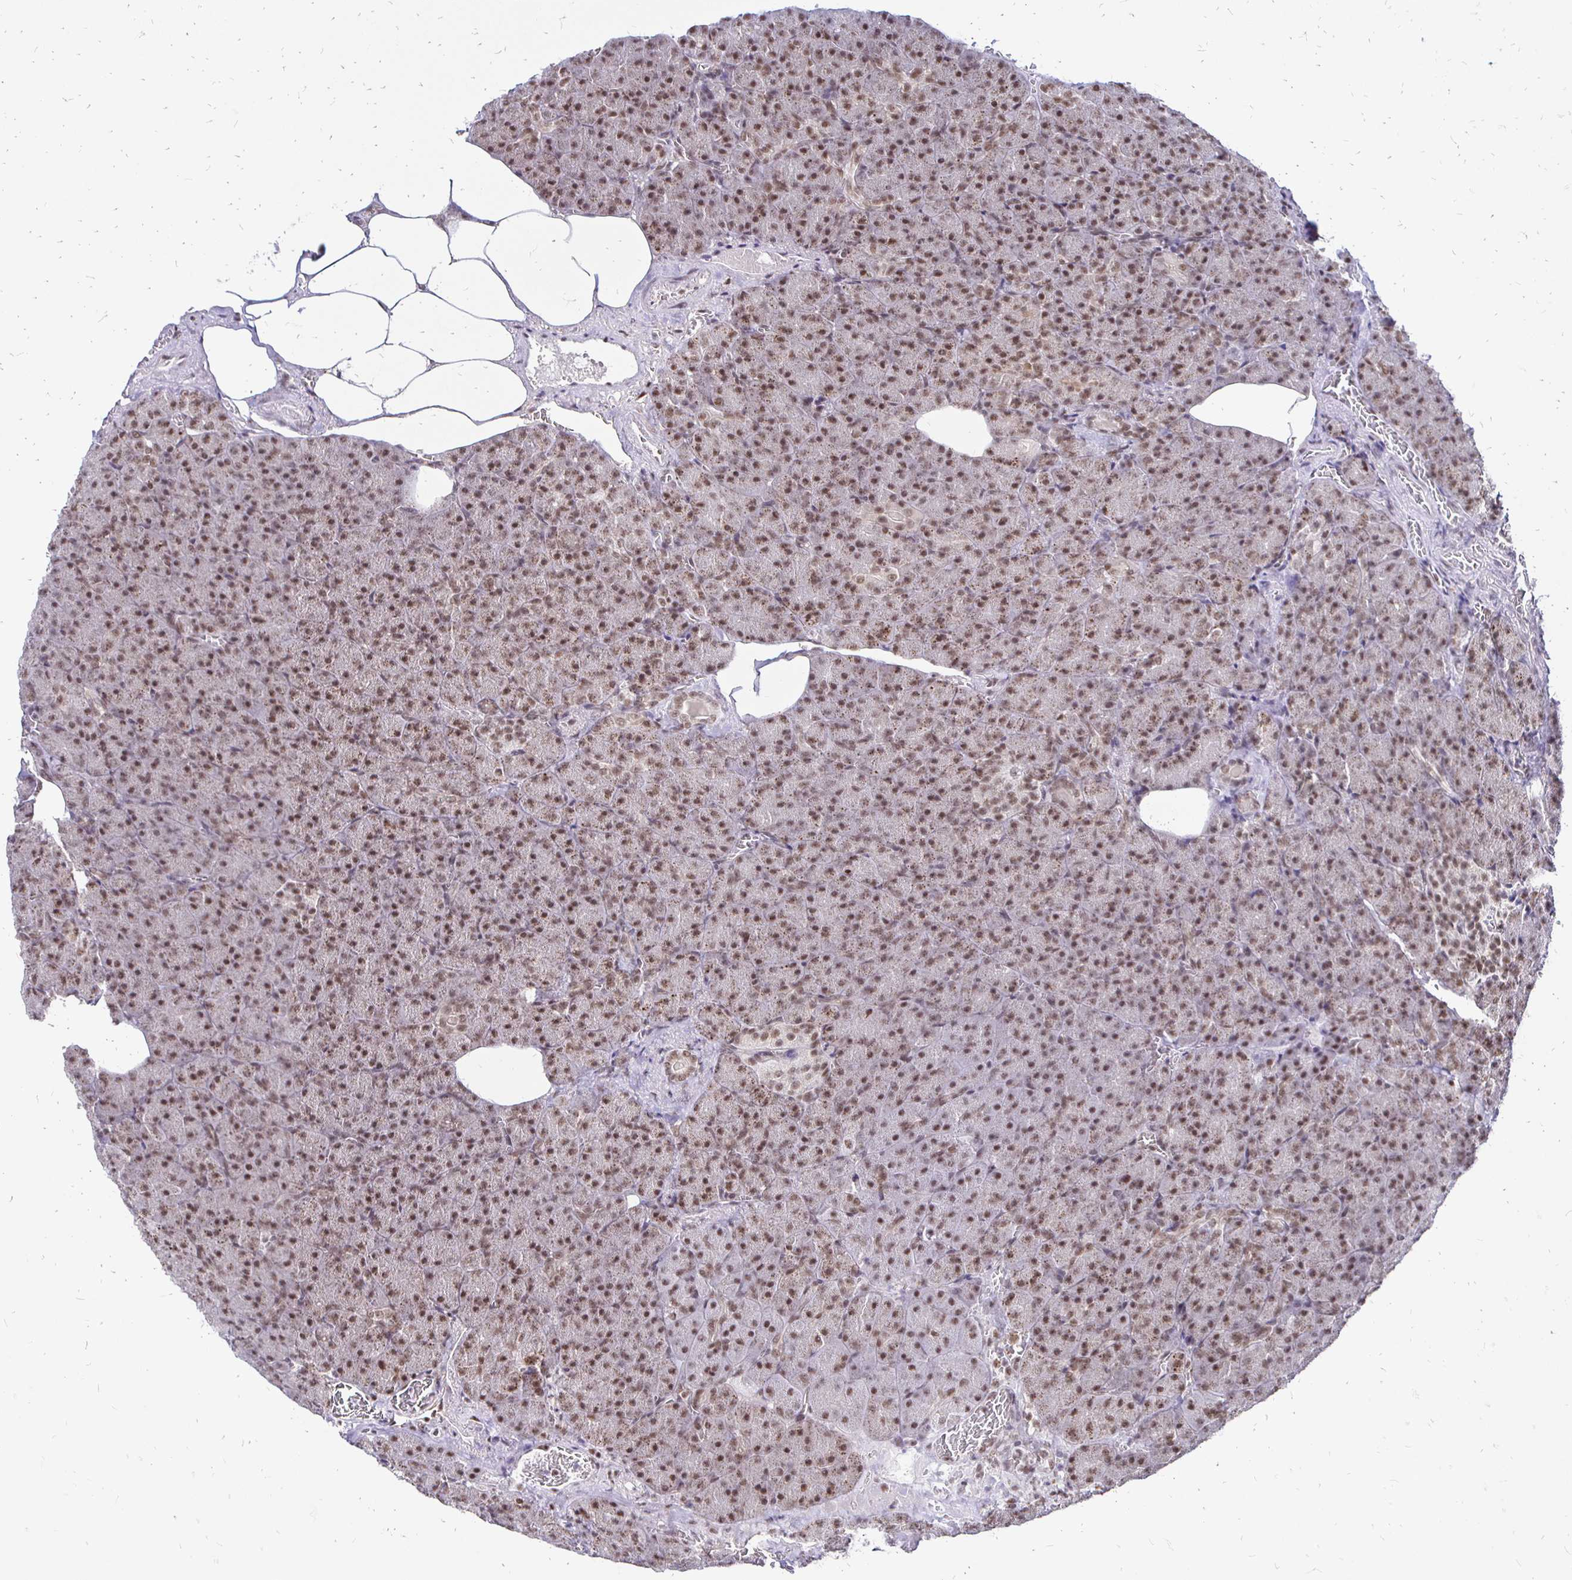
{"staining": {"intensity": "moderate", "quantity": ">75%", "location": "nuclear"}, "tissue": "pancreas", "cell_type": "Exocrine glandular cells", "image_type": "normal", "snomed": [{"axis": "morphology", "description": "Normal tissue, NOS"}, {"axis": "topography", "description": "Pancreas"}], "caption": "Immunohistochemical staining of normal pancreas displays medium levels of moderate nuclear staining in approximately >75% of exocrine glandular cells.", "gene": "SIN3A", "patient": {"sex": "female", "age": 74}}